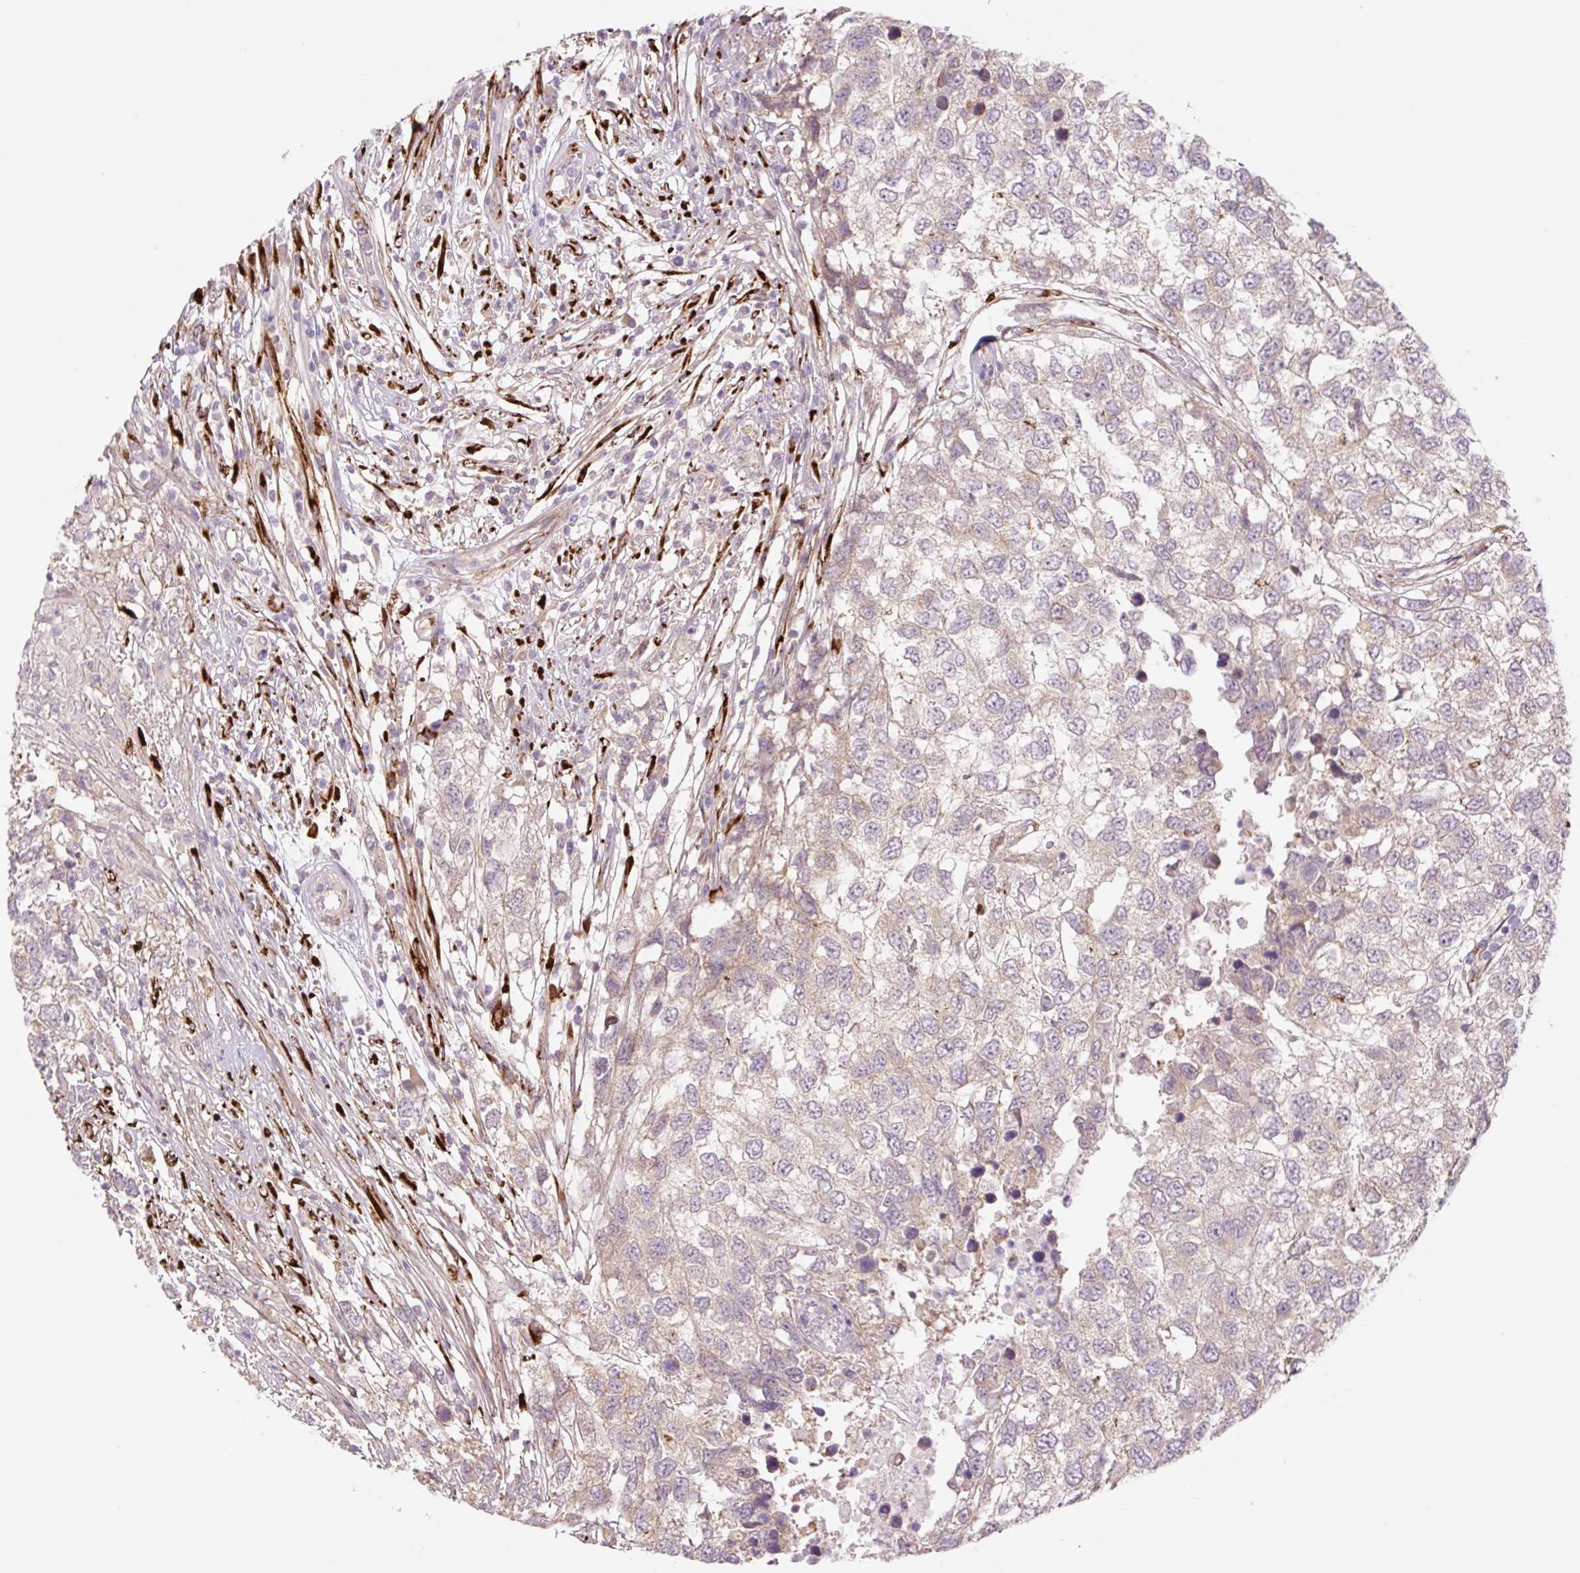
{"staining": {"intensity": "weak", "quantity": "25%-75%", "location": "cytoplasmic/membranous"}, "tissue": "testis cancer", "cell_type": "Tumor cells", "image_type": "cancer", "snomed": [{"axis": "morphology", "description": "Carcinoma, Embryonal, NOS"}, {"axis": "topography", "description": "Testis"}], "caption": "A photomicrograph of human embryonal carcinoma (testis) stained for a protein displays weak cytoplasmic/membranous brown staining in tumor cells.", "gene": "COL5A1", "patient": {"sex": "male", "age": 83}}